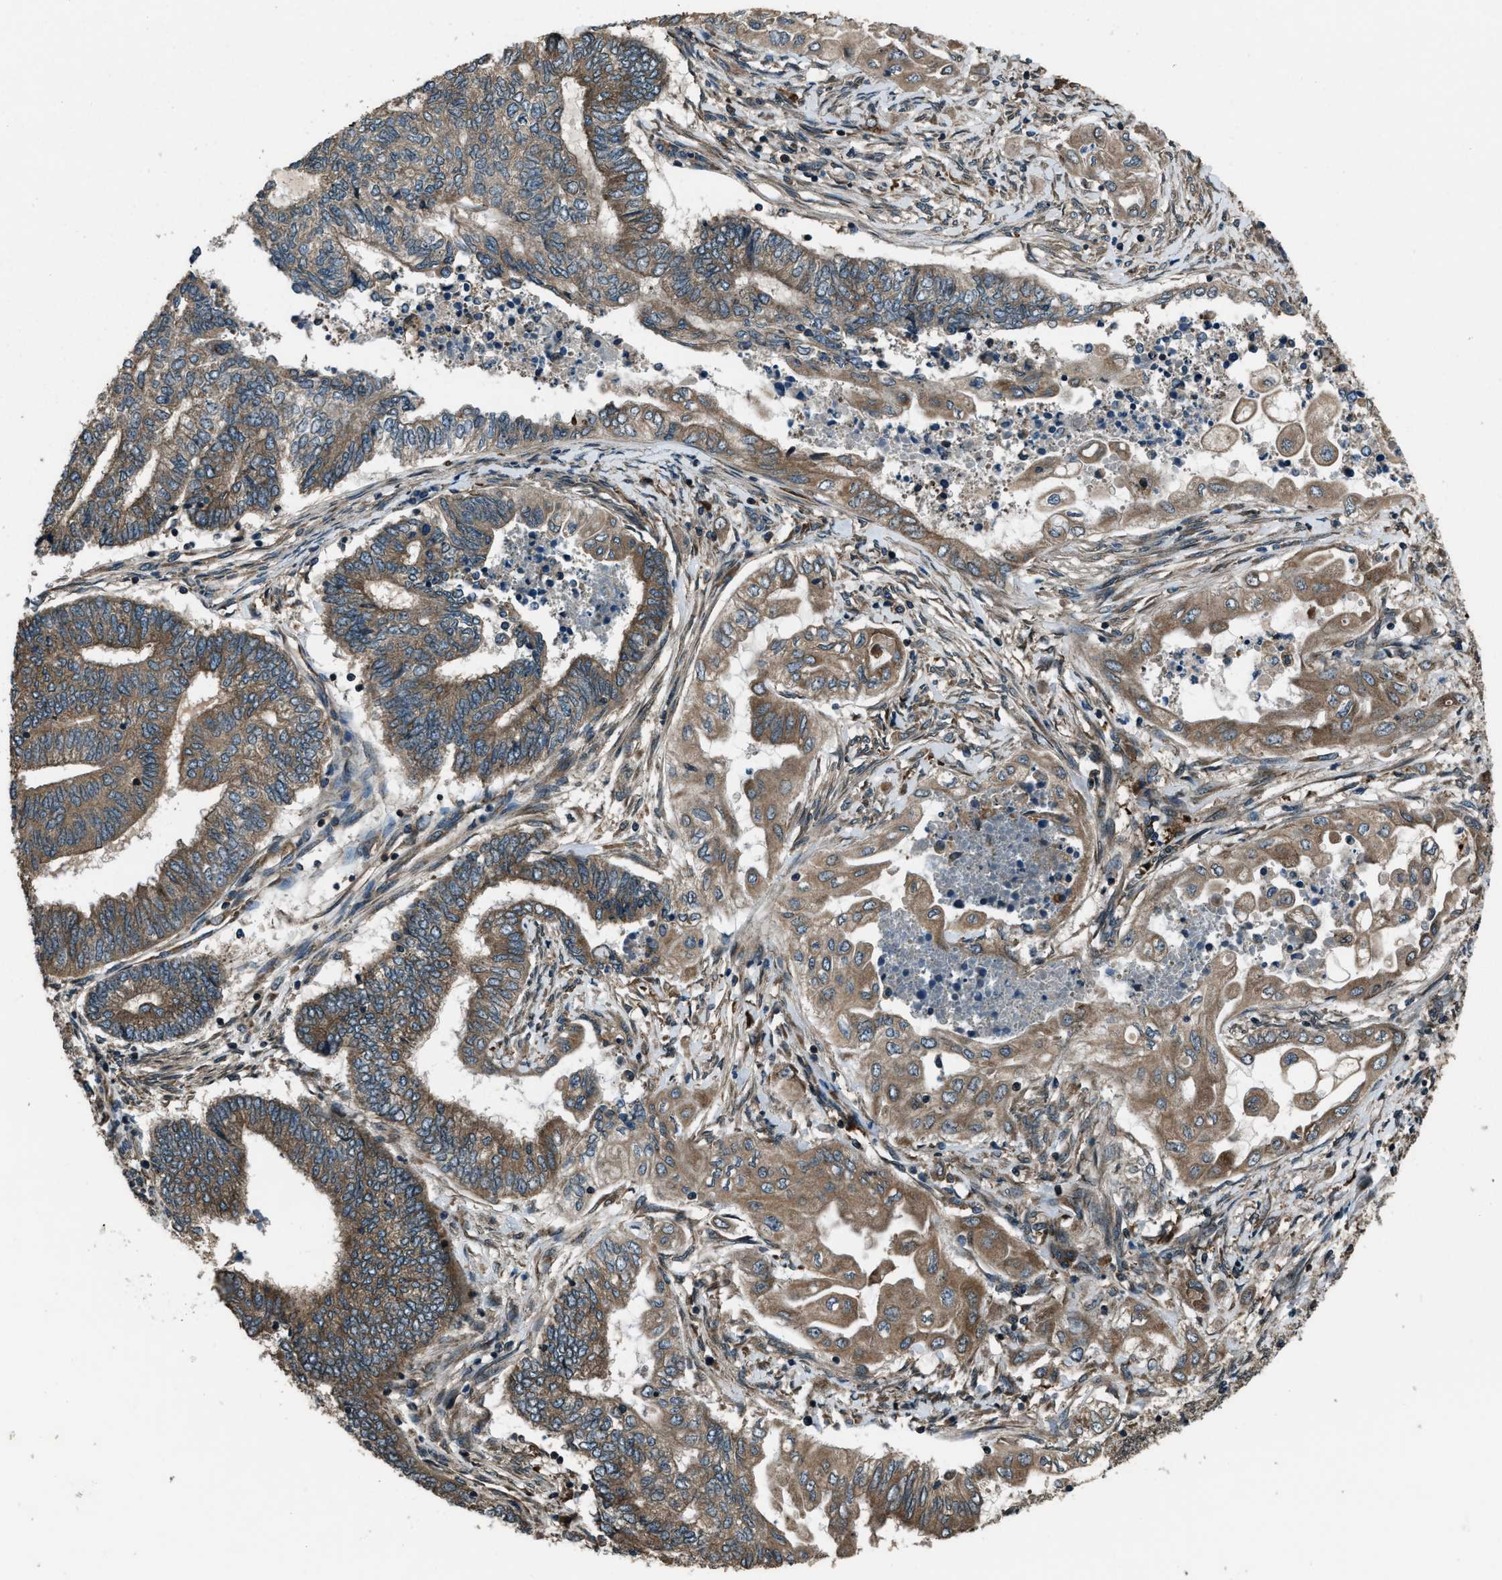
{"staining": {"intensity": "moderate", "quantity": ">75%", "location": "cytoplasmic/membranous"}, "tissue": "endometrial cancer", "cell_type": "Tumor cells", "image_type": "cancer", "snomed": [{"axis": "morphology", "description": "Adenocarcinoma, NOS"}, {"axis": "topography", "description": "Uterus"}, {"axis": "topography", "description": "Endometrium"}], "caption": "Endometrial cancer stained for a protein (brown) reveals moderate cytoplasmic/membranous positive positivity in about >75% of tumor cells.", "gene": "TRIM4", "patient": {"sex": "female", "age": 70}}